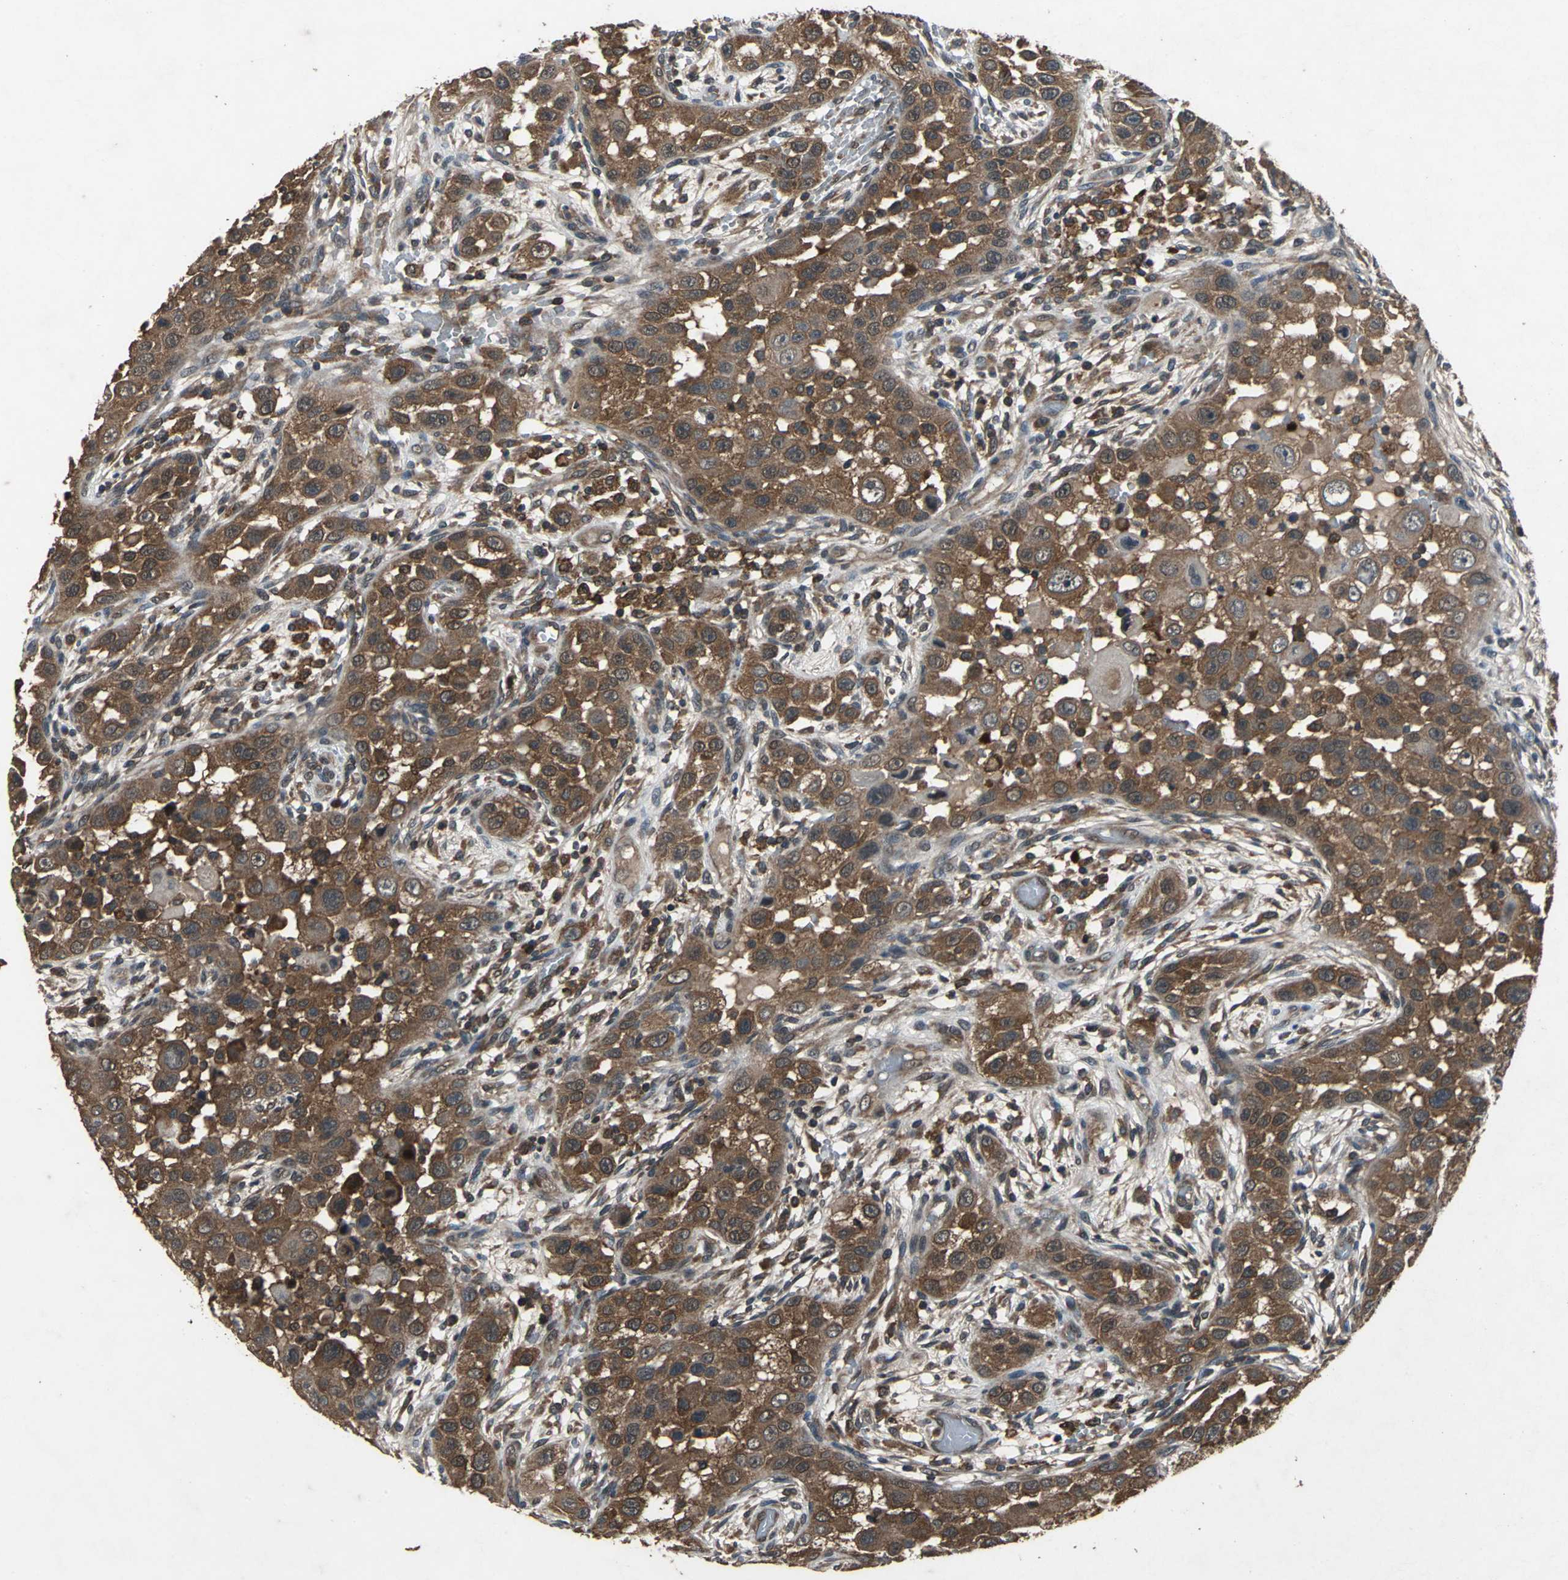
{"staining": {"intensity": "strong", "quantity": ">75%", "location": "cytoplasmic/membranous"}, "tissue": "head and neck cancer", "cell_type": "Tumor cells", "image_type": "cancer", "snomed": [{"axis": "morphology", "description": "Carcinoma, NOS"}, {"axis": "topography", "description": "Head-Neck"}], "caption": "DAB immunohistochemical staining of human head and neck cancer shows strong cytoplasmic/membranous protein expression in about >75% of tumor cells. The staining is performed using DAB brown chromogen to label protein expression. The nuclei are counter-stained blue using hematoxylin.", "gene": "ZNF608", "patient": {"sex": "male", "age": 87}}